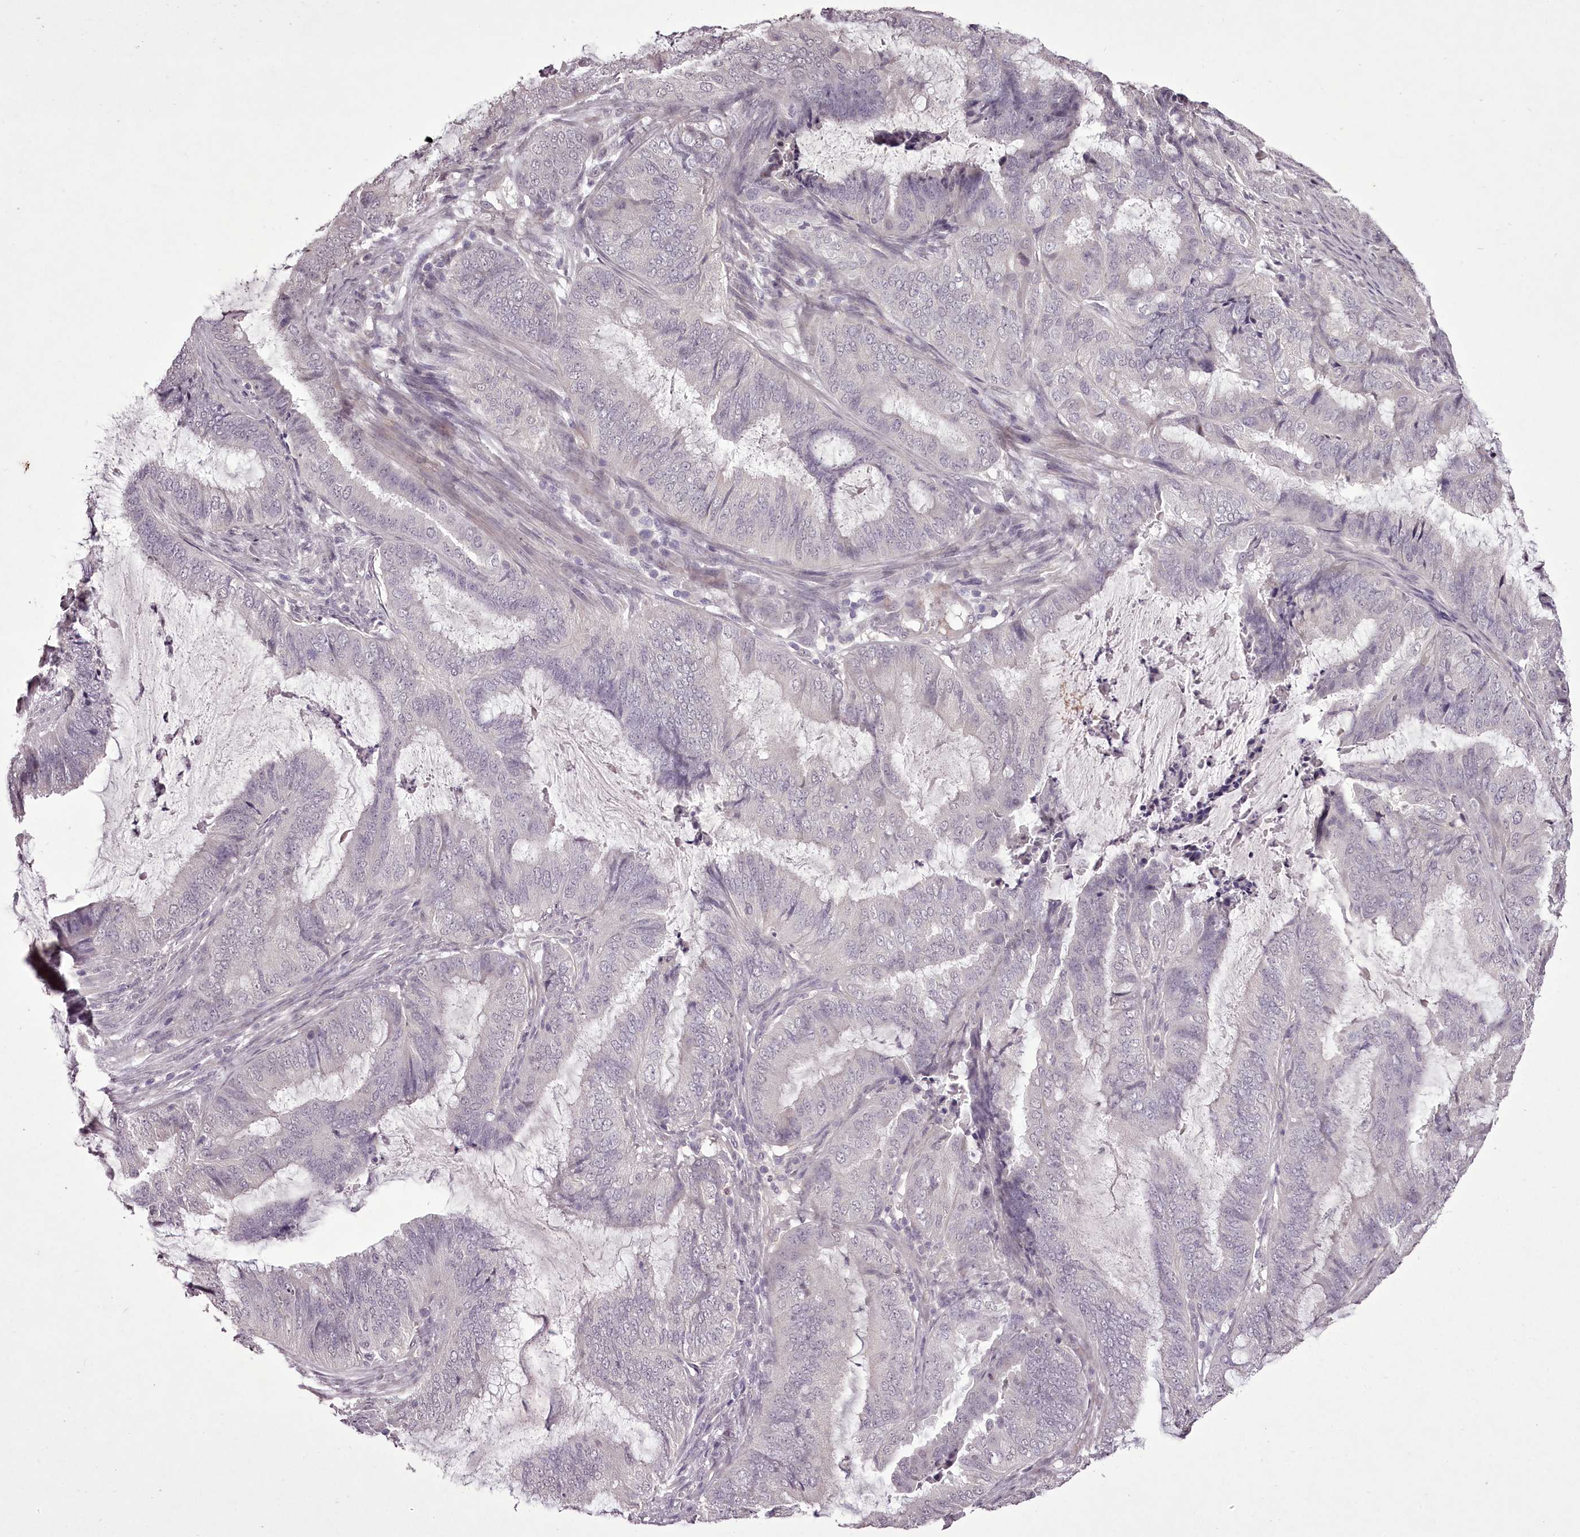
{"staining": {"intensity": "negative", "quantity": "none", "location": "none"}, "tissue": "endometrial cancer", "cell_type": "Tumor cells", "image_type": "cancer", "snomed": [{"axis": "morphology", "description": "Adenocarcinoma, NOS"}, {"axis": "topography", "description": "Endometrium"}], "caption": "High magnification brightfield microscopy of endometrial adenocarcinoma stained with DAB (brown) and counterstained with hematoxylin (blue): tumor cells show no significant expression.", "gene": "C1orf56", "patient": {"sex": "female", "age": 51}}